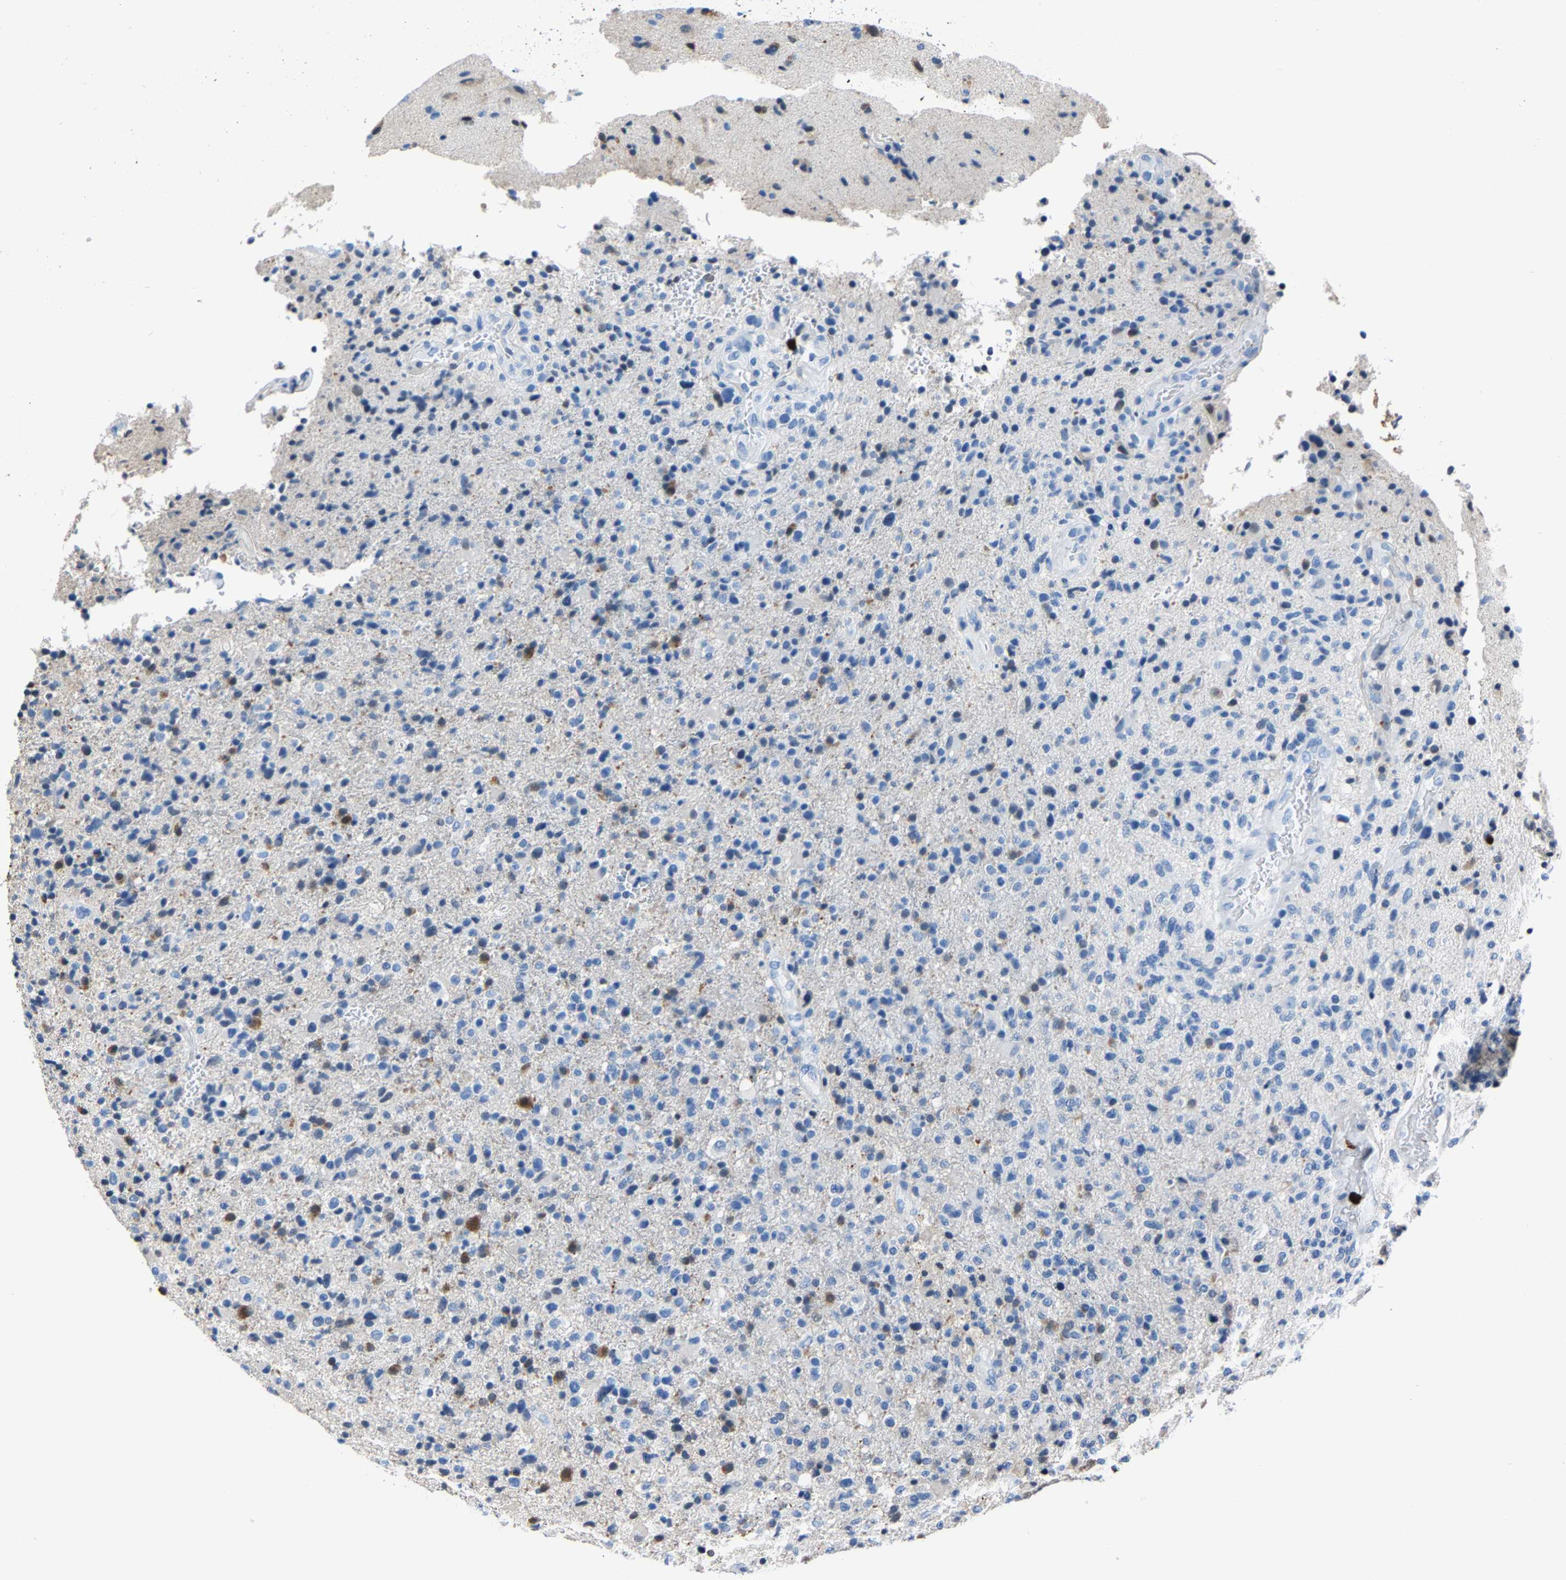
{"staining": {"intensity": "moderate", "quantity": "<25%", "location": "cytoplasmic/membranous"}, "tissue": "glioma", "cell_type": "Tumor cells", "image_type": "cancer", "snomed": [{"axis": "morphology", "description": "Glioma, malignant, High grade"}, {"axis": "topography", "description": "Brain"}], "caption": "Immunohistochemistry (DAB (3,3'-diaminobenzidine)) staining of human malignant high-grade glioma shows moderate cytoplasmic/membranous protein staining in approximately <25% of tumor cells.", "gene": "S100P", "patient": {"sex": "male", "age": 72}}